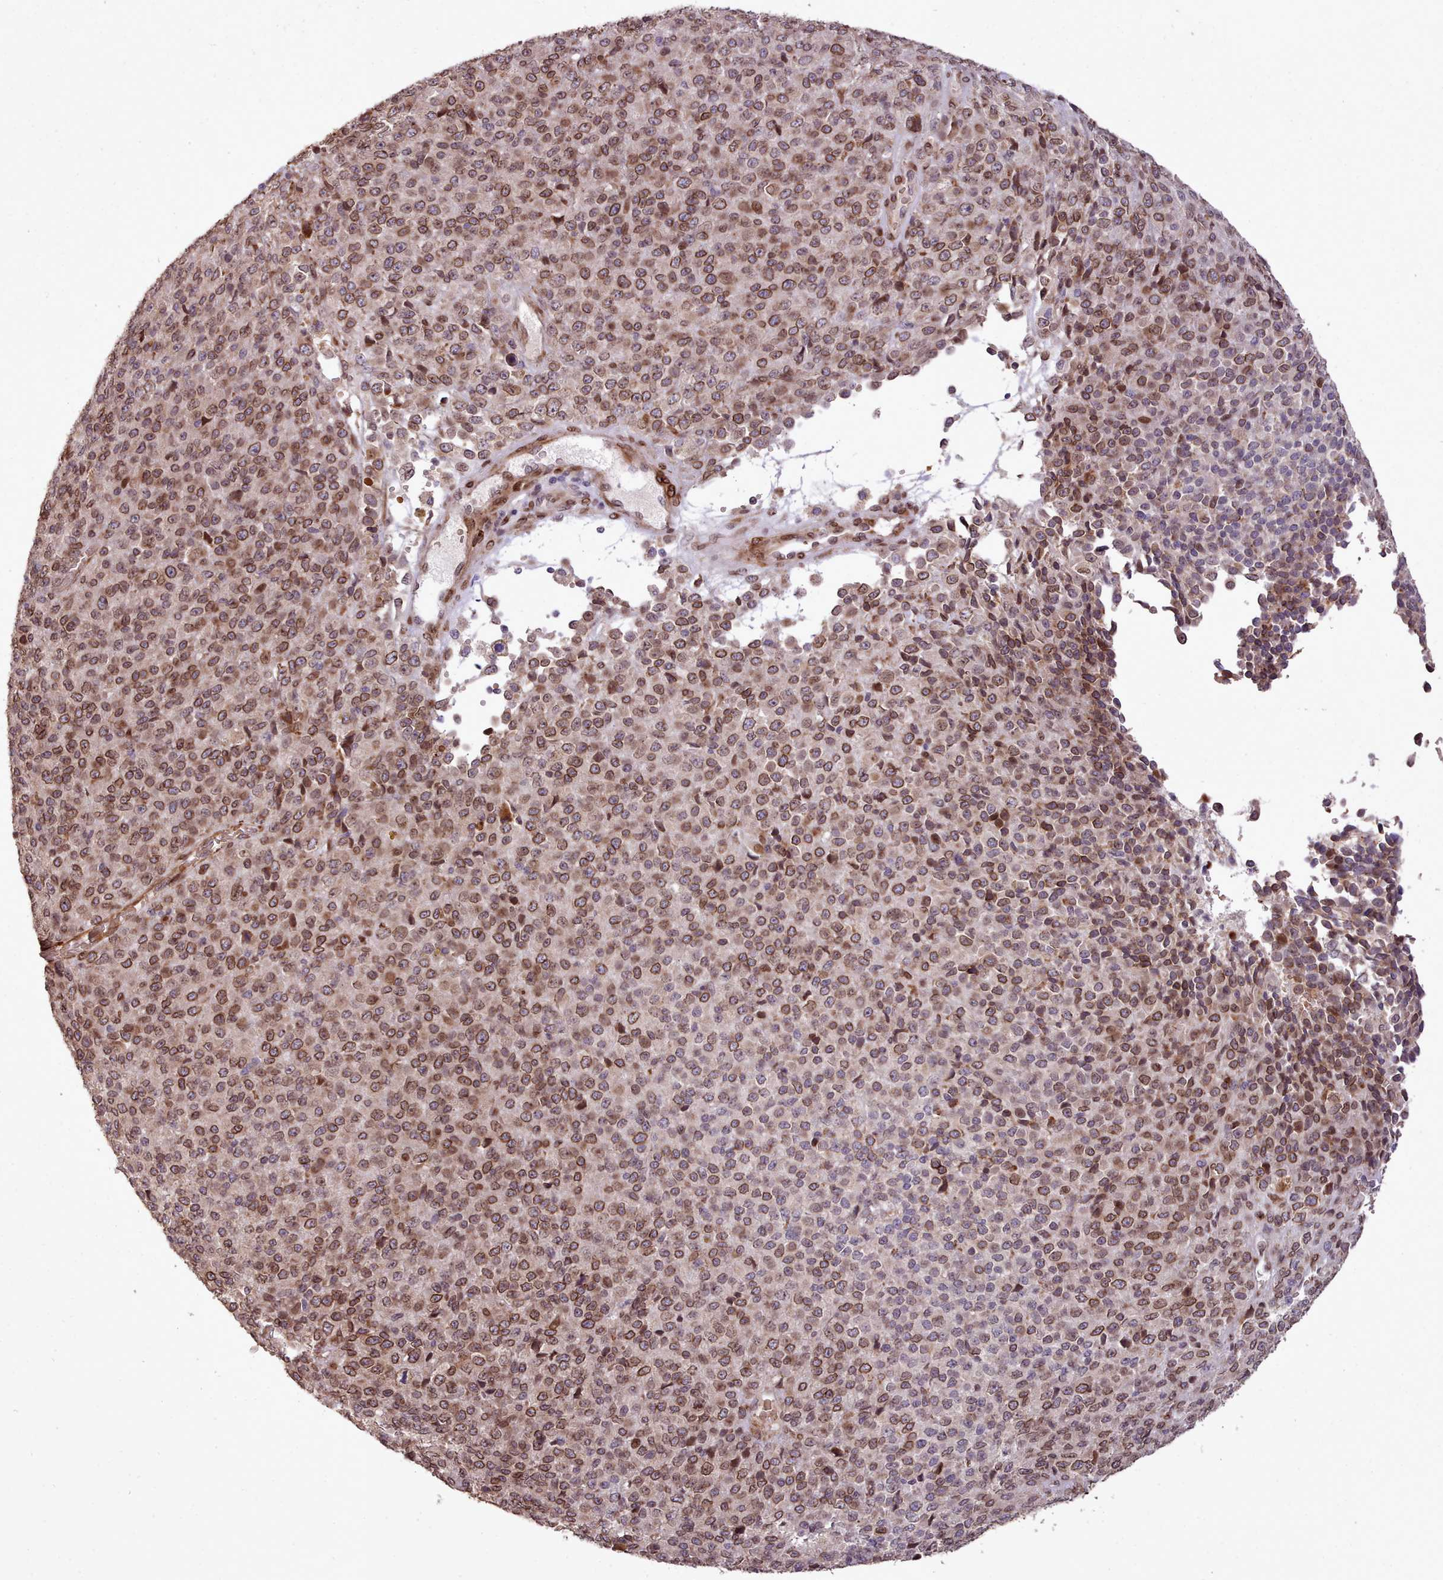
{"staining": {"intensity": "strong", "quantity": ">75%", "location": "cytoplasmic/membranous,nuclear"}, "tissue": "melanoma", "cell_type": "Tumor cells", "image_type": "cancer", "snomed": [{"axis": "morphology", "description": "Malignant melanoma, Metastatic site"}, {"axis": "topography", "description": "Brain"}], "caption": "Human melanoma stained for a protein (brown) demonstrates strong cytoplasmic/membranous and nuclear positive staining in about >75% of tumor cells.", "gene": "CABP1", "patient": {"sex": "female", "age": 56}}